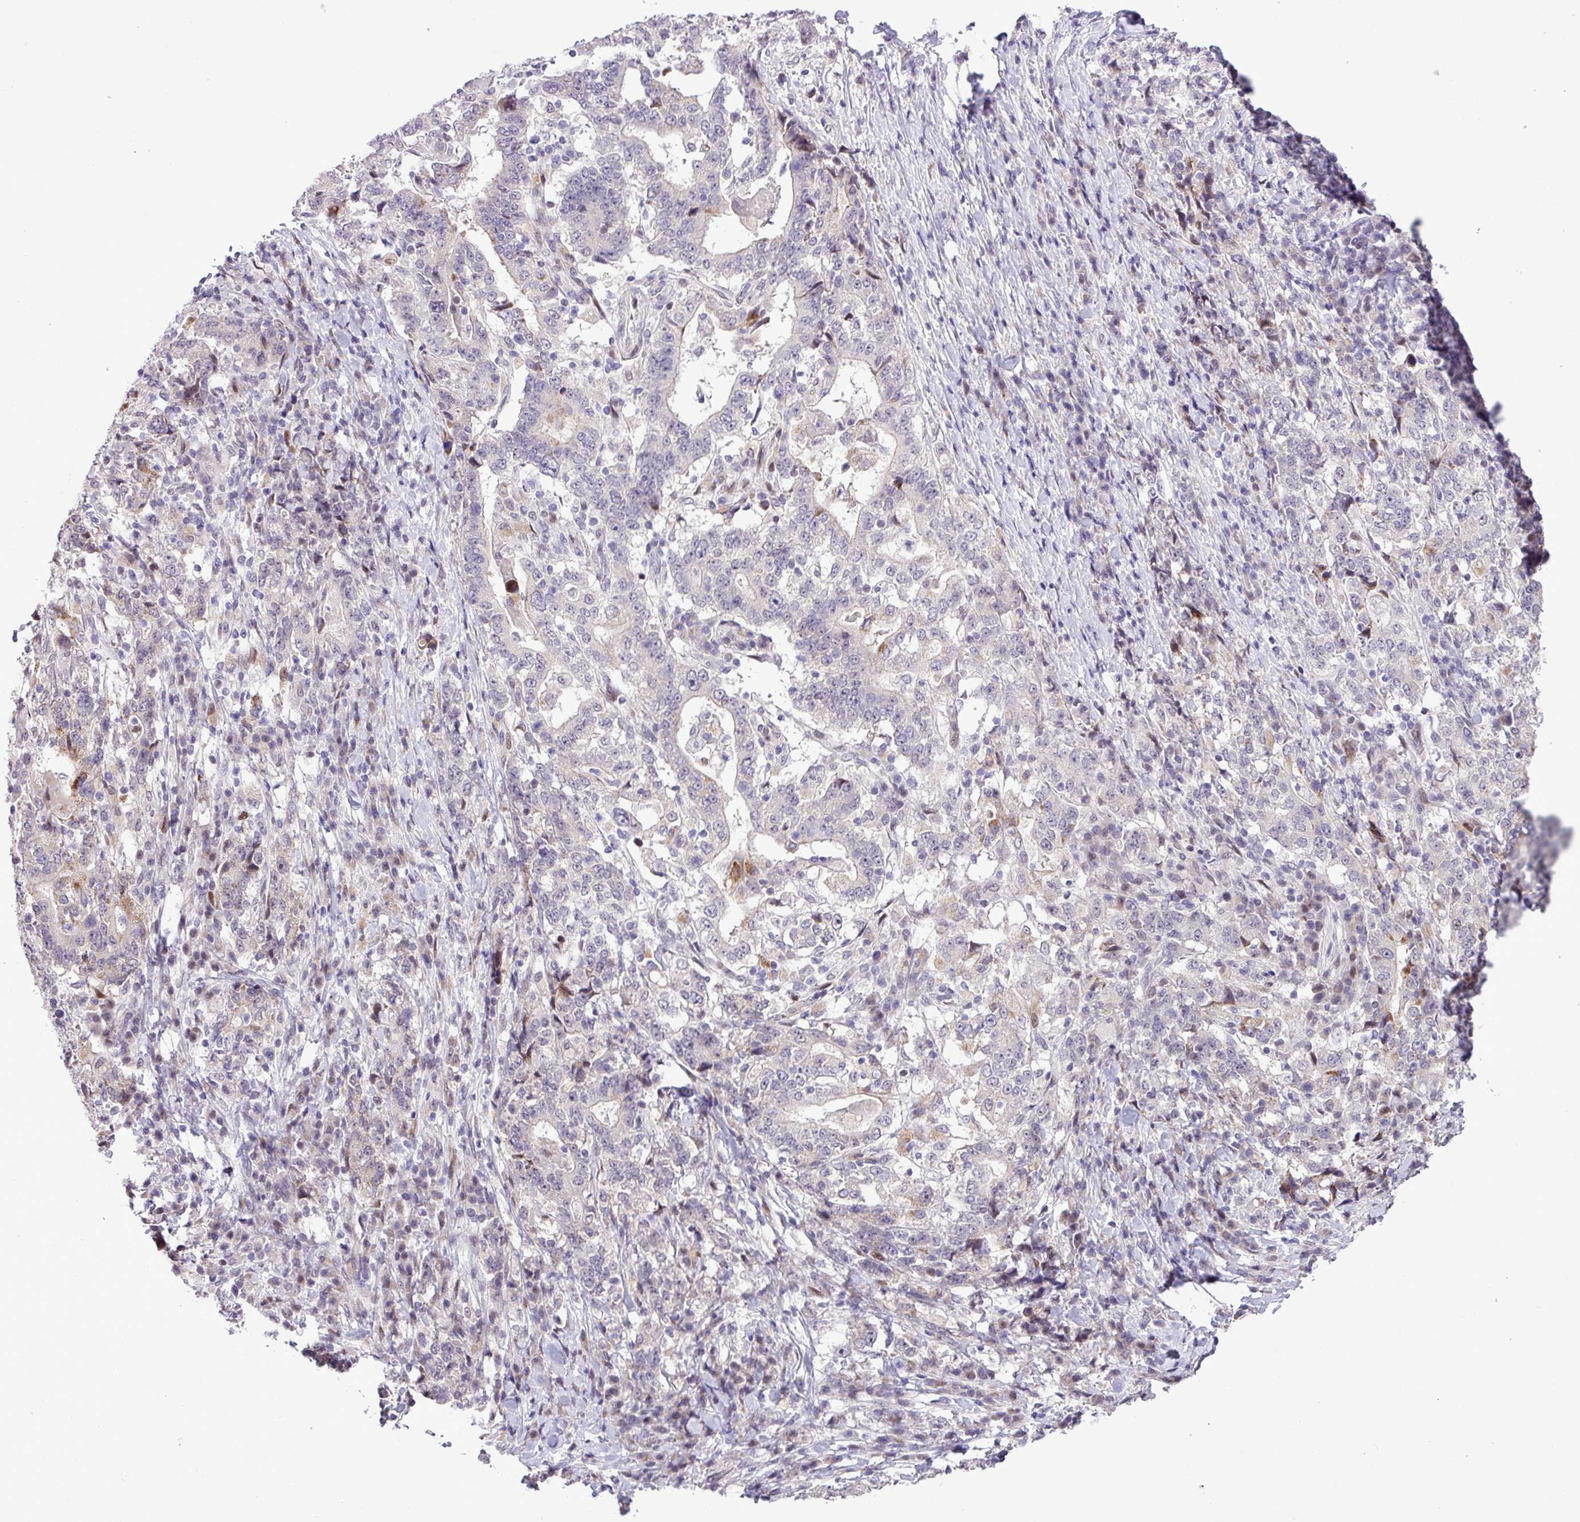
{"staining": {"intensity": "negative", "quantity": "none", "location": "none"}, "tissue": "stomach cancer", "cell_type": "Tumor cells", "image_type": "cancer", "snomed": [{"axis": "morphology", "description": "Normal tissue, NOS"}, {"axis": "morphology", "description": "Adenocarcinoma, NOS"}, {"axis": "topography", "description": "Stomach, upper"}, {"axis": "topography", "description": "Stomach"}], "caption": "Immunohistochemistry (IHC) photomicrograph of stomach adenocarcinoma stained for a protein (brown), which displays no positivity in tumor cells. (Brightfield microscopy of DAB (3,3'-diaminobenzidine) immunohistochemistry at high magnification).", "gene": "ZNF354A", "patient": {"sex": "male", "age": 59}}